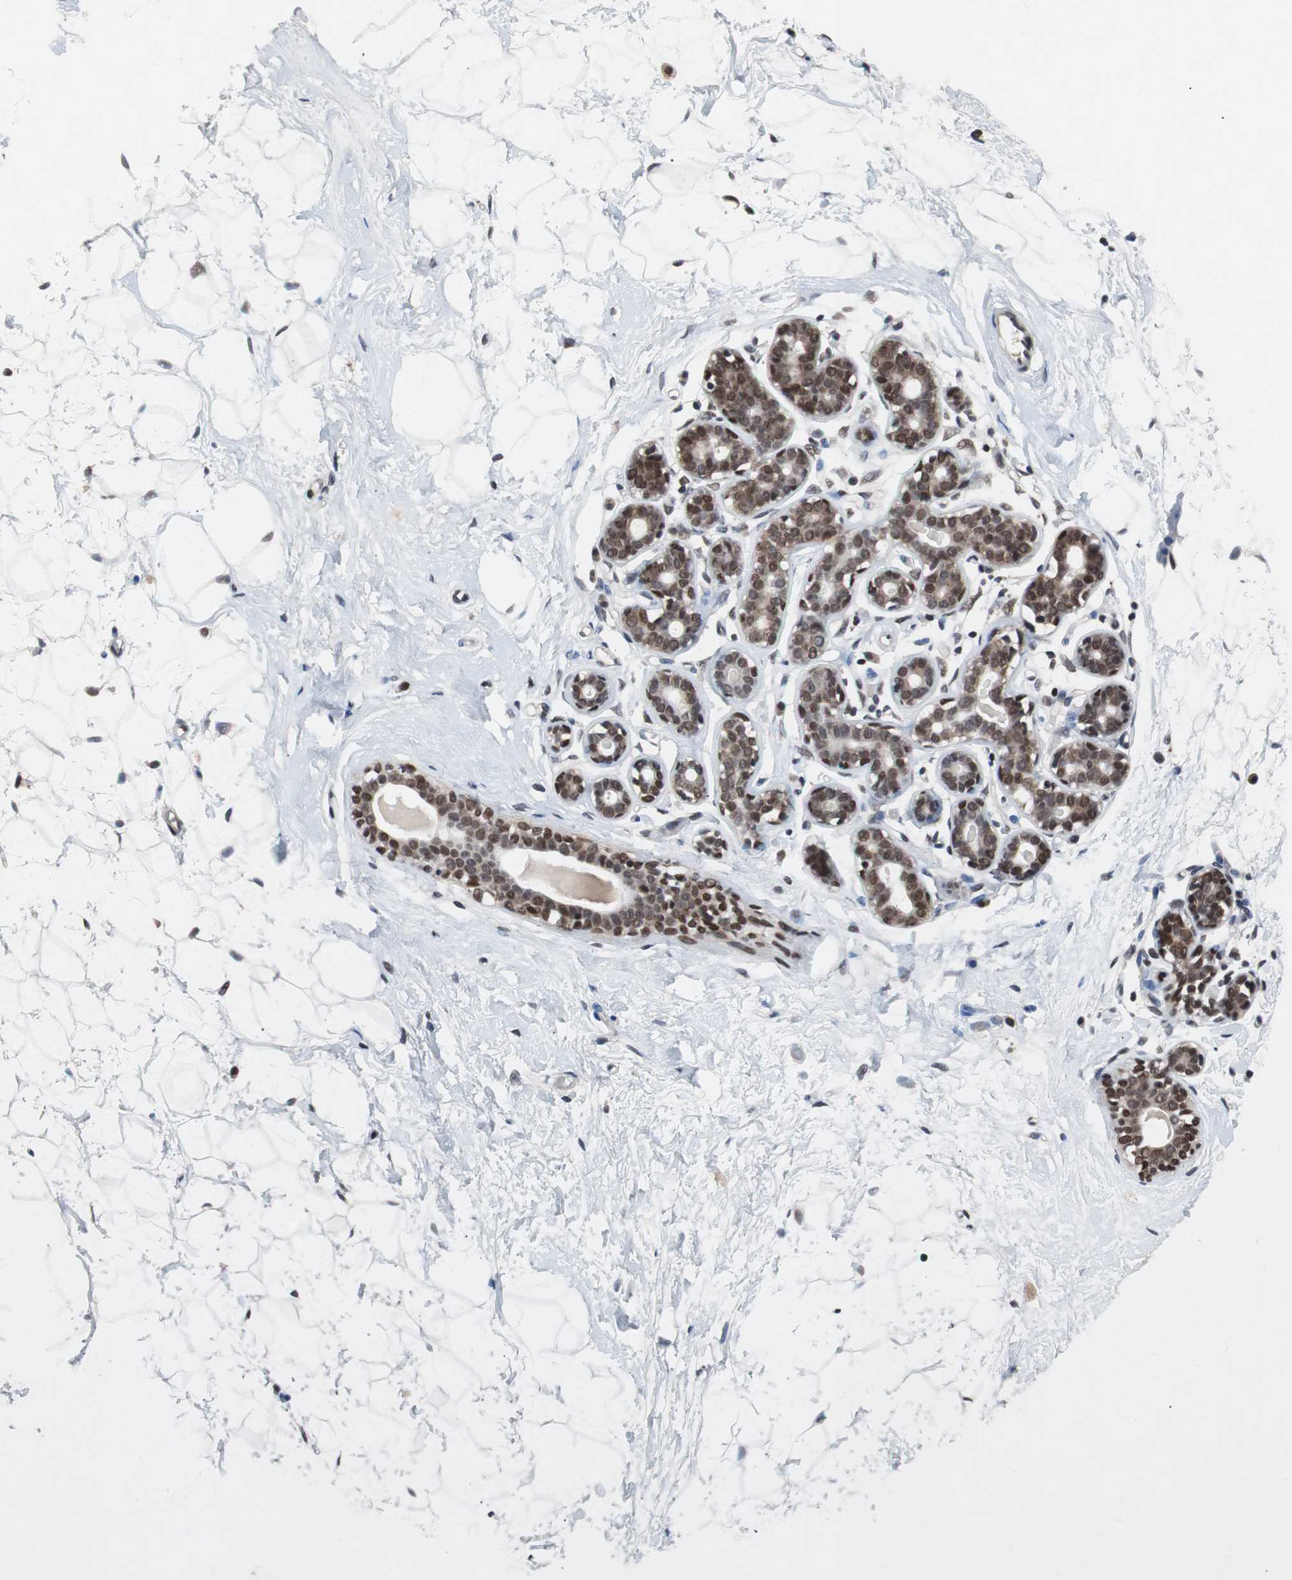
{"staining": {"intensity": "weak", "quantity": "25%-75%", "location": "nuclear"}, "tissue": "breast", "cell_type": "Adipocytes", "image_type": "normal", "snomed": [{"axis": "morphology", "description": "Normal tissue, NOS"}, {"axis": "topography", "description": "Breast"}], "caption": "This is a histology image of immunohistochemistry staining of normal breast, which shows weak positivity in the nuclear of adipocytes.", "gene": "TP63", "patient": {"sex": "female", "age": 23}}